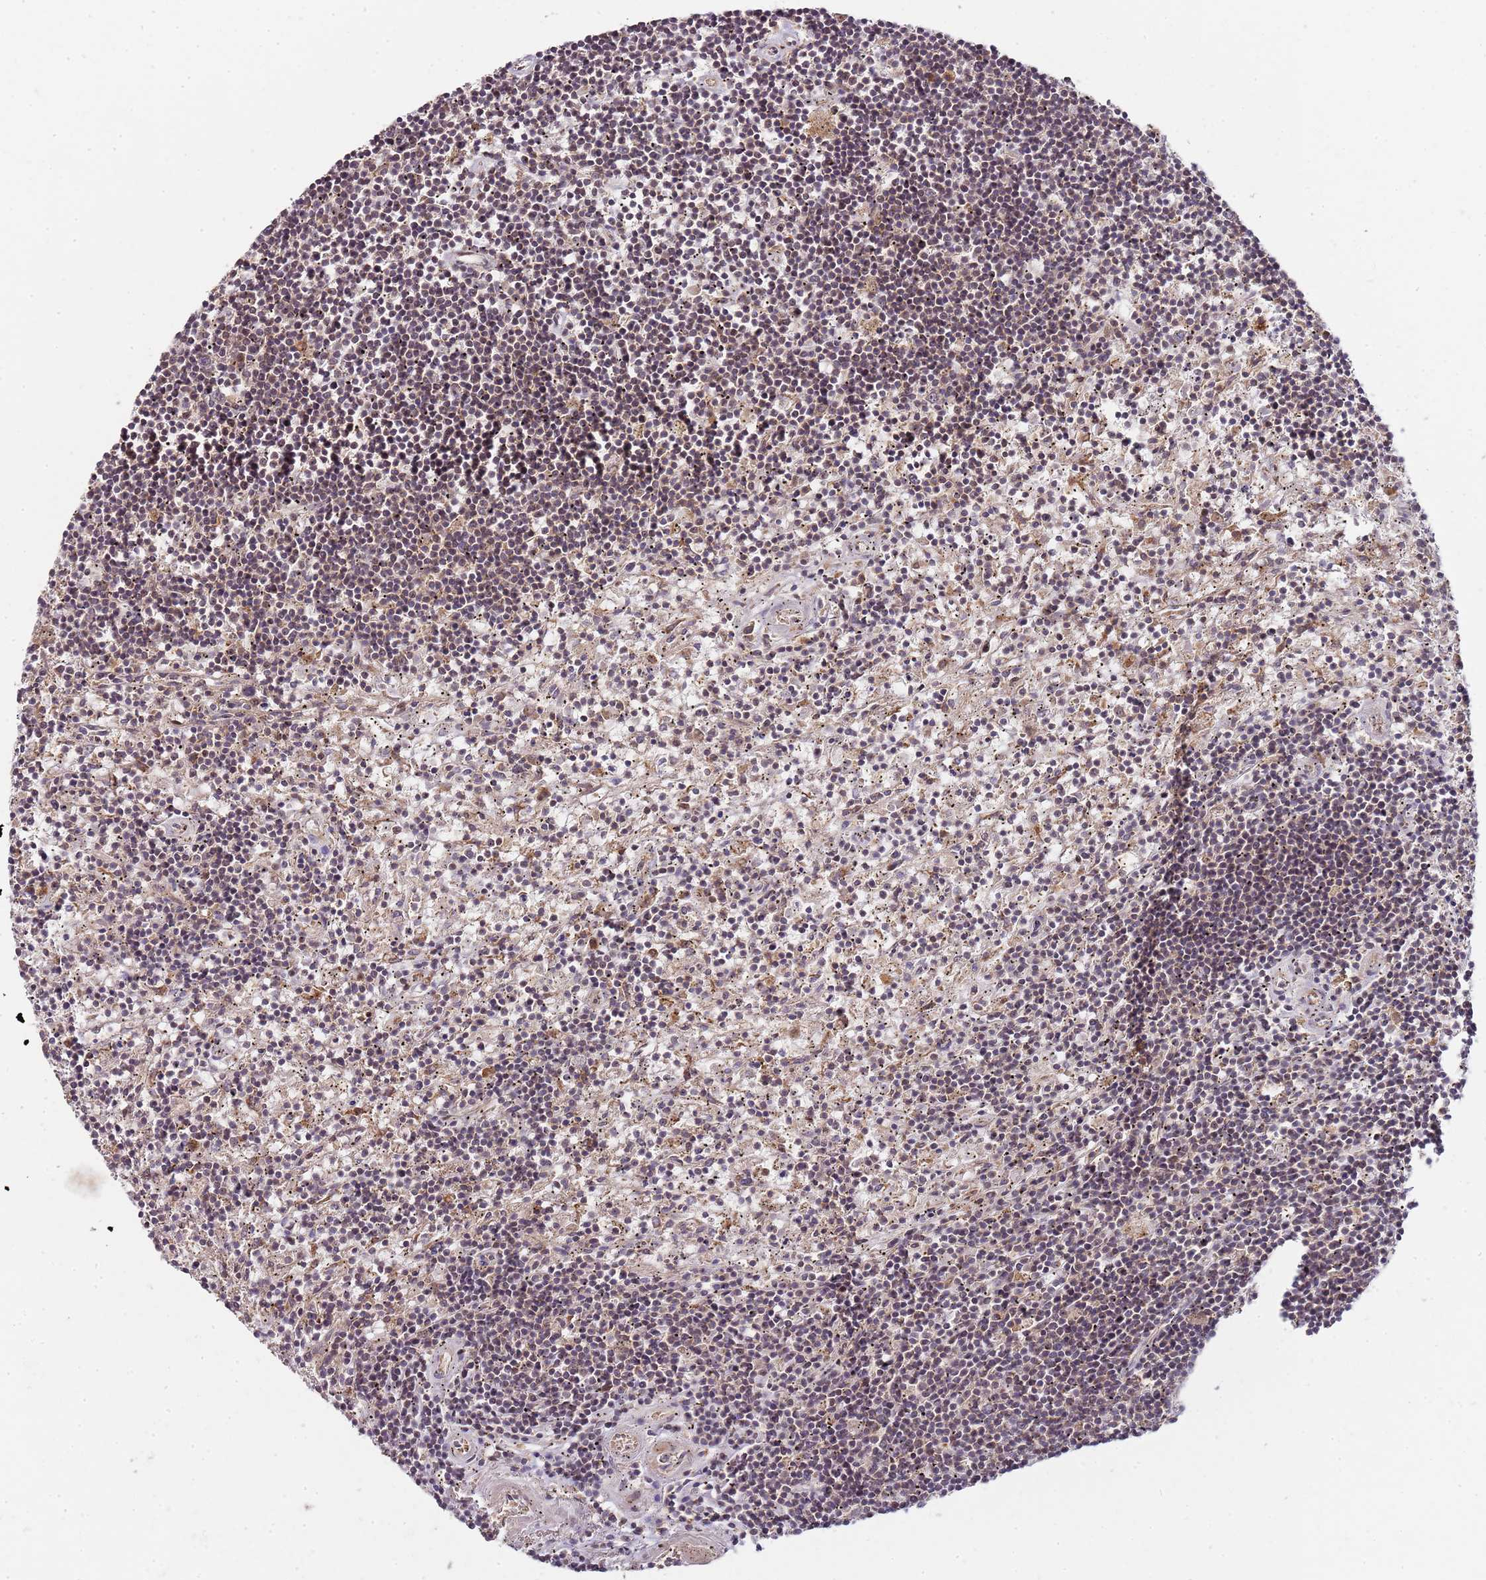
{"staining": {"intensity": "weak", "quantity": "<25%", "location": "cytoplasmic/membranous"}, "tissue": "lymphoma", "cell_type": "Tumor cells", "image_type": "cancer", "snomed": [{"axis": "morphology", "description": "Malignant lymphoma, non-Hodgkin's type, Low grade"}, {"axis": "topography", "description": "Spleen"}], "caption": "High magnification brightfield microscopy of lymphoma stained with DAB (3,3'-diaminobenzidine) (brown) and counterstained with hematoxylin (blue): tumor cells show no significant expression.", "gene": "EDC3", "patient": {"sex": "male", "age": 76}}